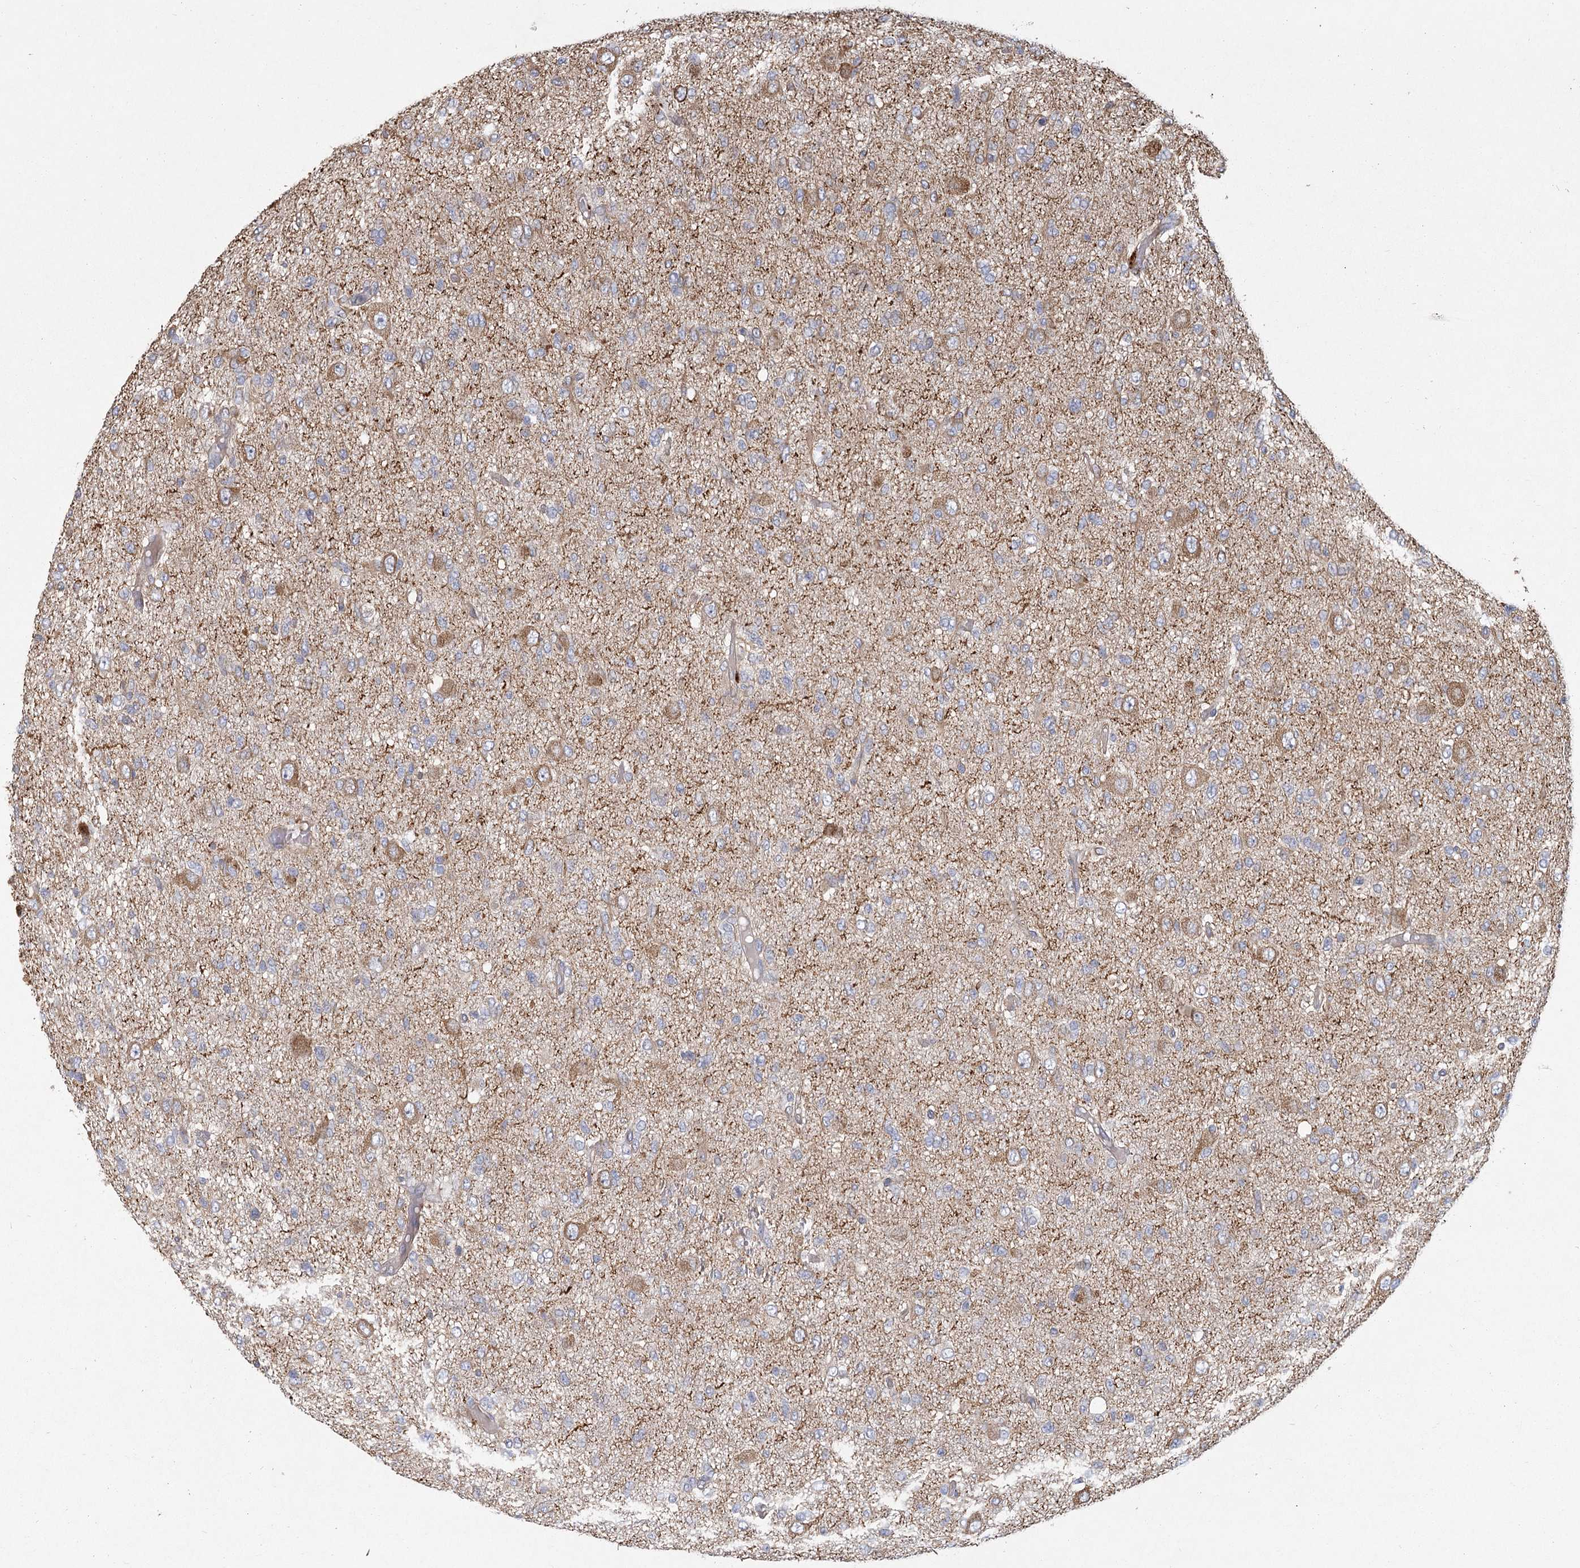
{"staining": {"intensity": "weak", "quantity": "25%-75%", "location": "cytoplasmic/membranous"}, "tissue": "glioma", "cell_type": "Tumor cells", "image_type": "cancer", "snomed": [{"axis": "morphology", "description": "Glioma, malignant, High grade"}, {"axis": "topography", "description": "Brain"}], "caption": "Weak cytoplasmic/membranous protein staining is identified in about 25%-75% of tumor cells in malignant glioma (high-grade). The staining was performed using DAB, with brown indicating positive protein expression. Nuclei are stained blue with hematoxylin.", "gene": "CNTLN", "patient": {"sex": "female", "age": 59}}